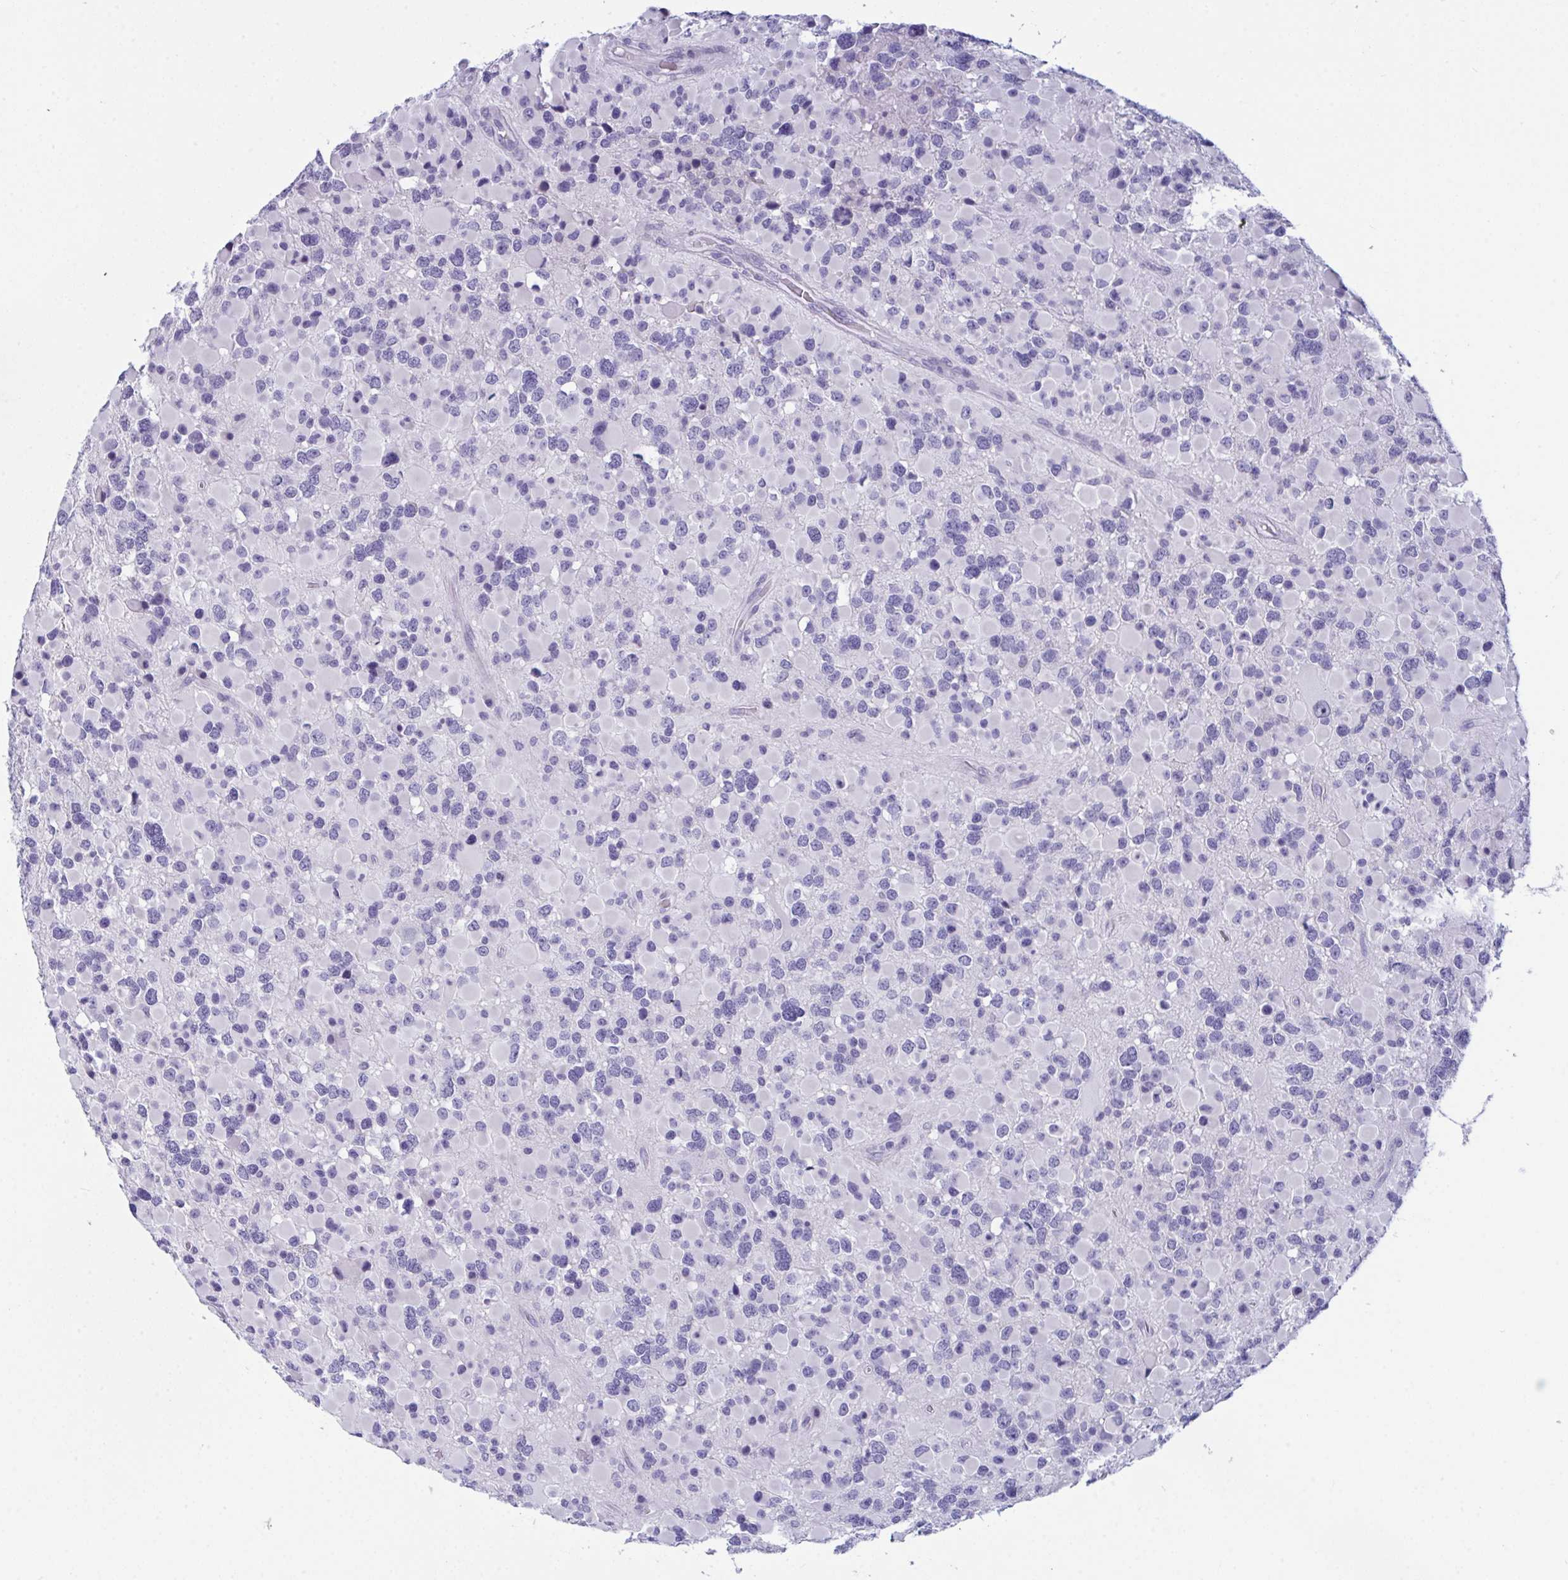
{"staining": {"intensity": "negative", "quantity": "none", "location": "none"}, "tissue": "glioma", "cell_type": "Tumor cells", "image_type": "cancer", "snomed": [{"axis": "morphology", "description": "Glioma, malignant, High grade"}, {"axis": "topography", "description": "Brain"}], "caption": "Glioma was stained to show a protein in brown. There is no significant expression in tumor cells. The staining was performed using DAB to visualize the protein expression in brown, while the nuclei were stained in blue with hematoxylin (Magnification: 20x).", "gene": "PRDM9", "patient": {"sex": "female", "age": 40}}